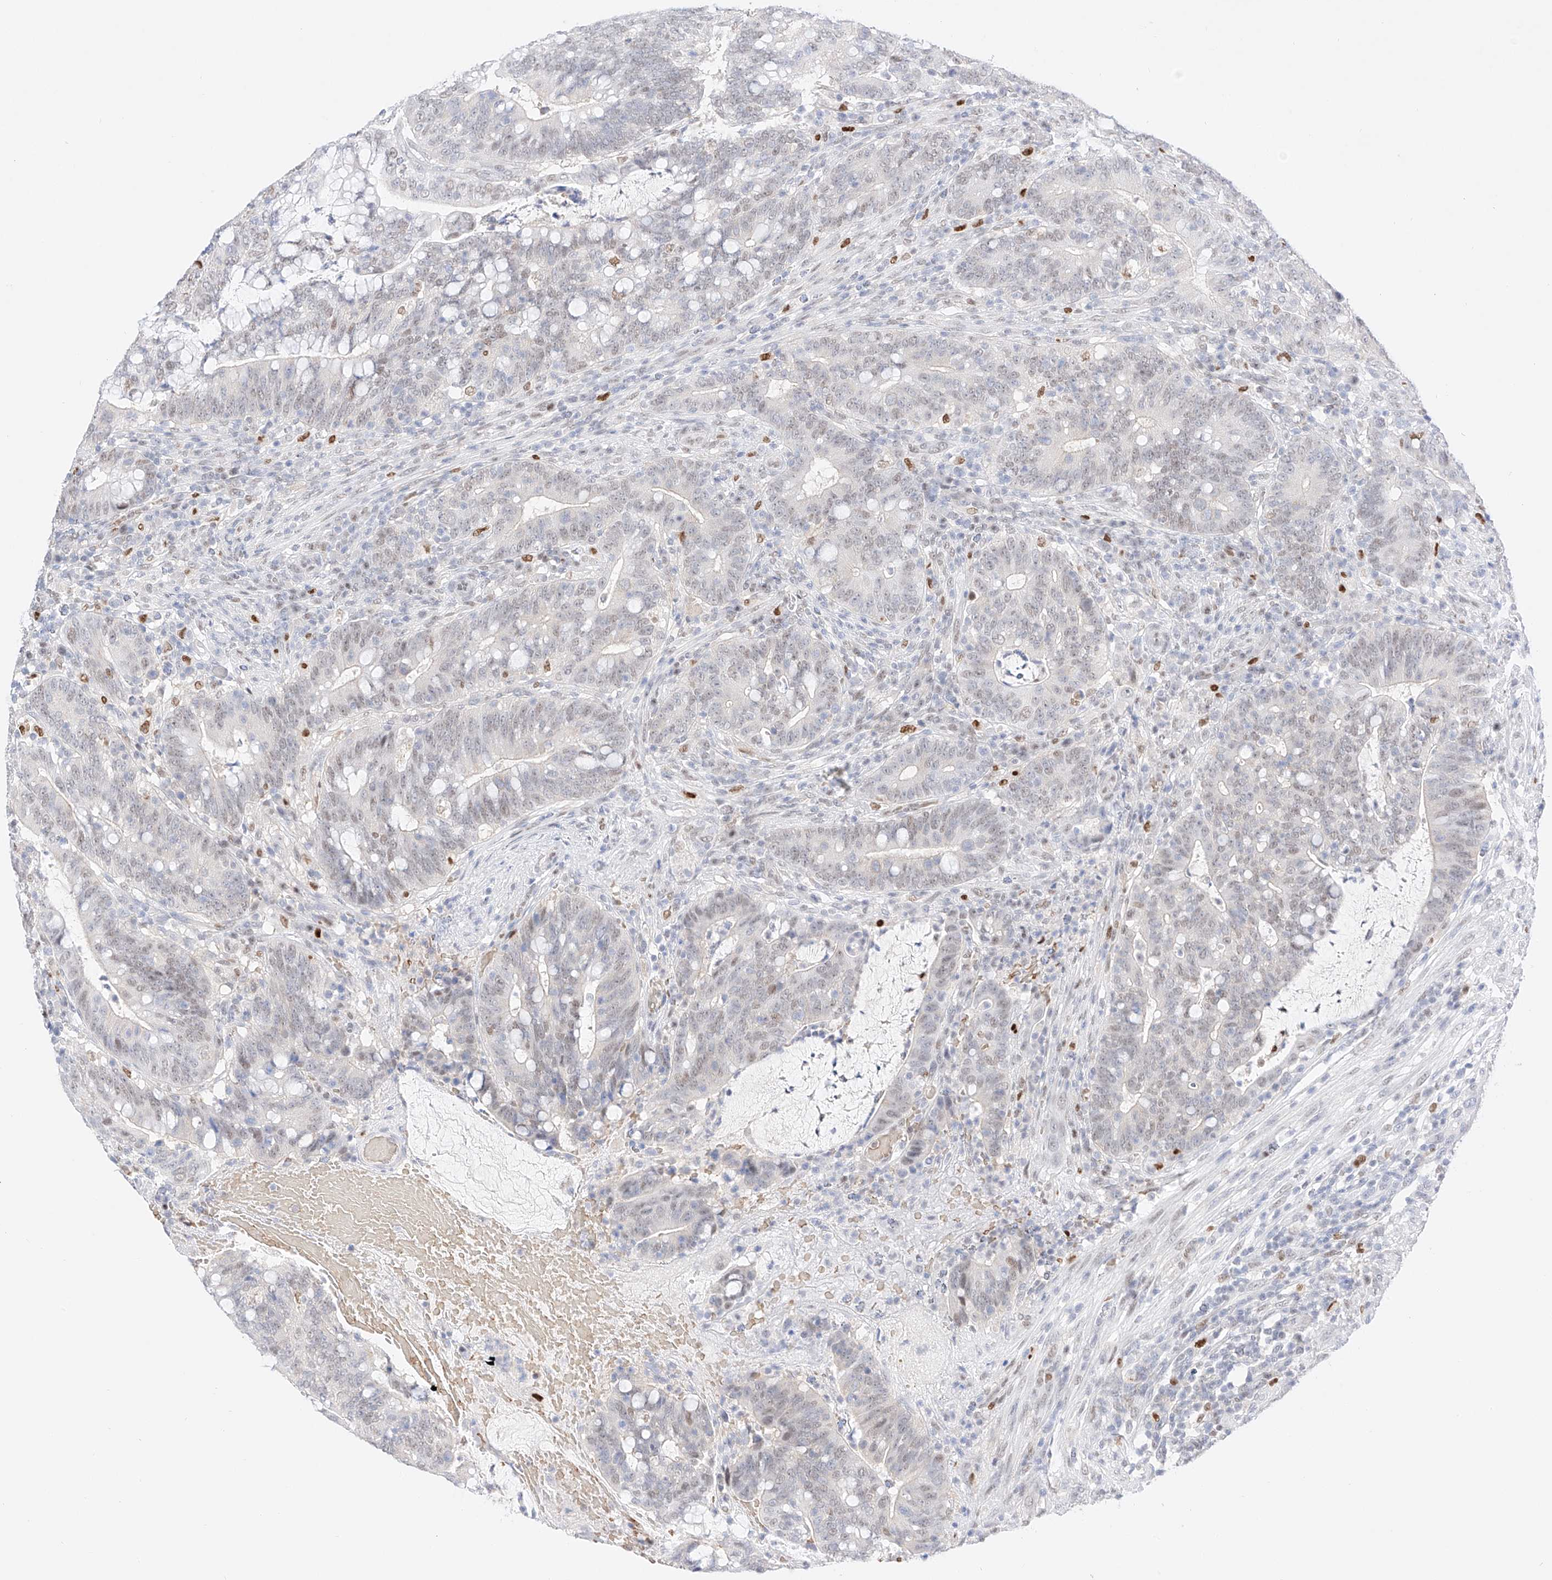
{"staining": {"intensity": "weak", "quantity": "<25%", "location": "nuclear"}, "tissue": "colorectal cancer", "cell_type": "Tumor cells", "image_type": "cancer", "snomed": [{"axis": "morphology", "description": "Adenocarcinoma, NOS"}, {"axis": "topography", "description": "Colon"}], "caption": "A micrograph of colorectal cancer stained for a protein reveals no brown staining in tumor cells.", "gene": "APIP", "patient": {"sex": "female", "age": 66}}